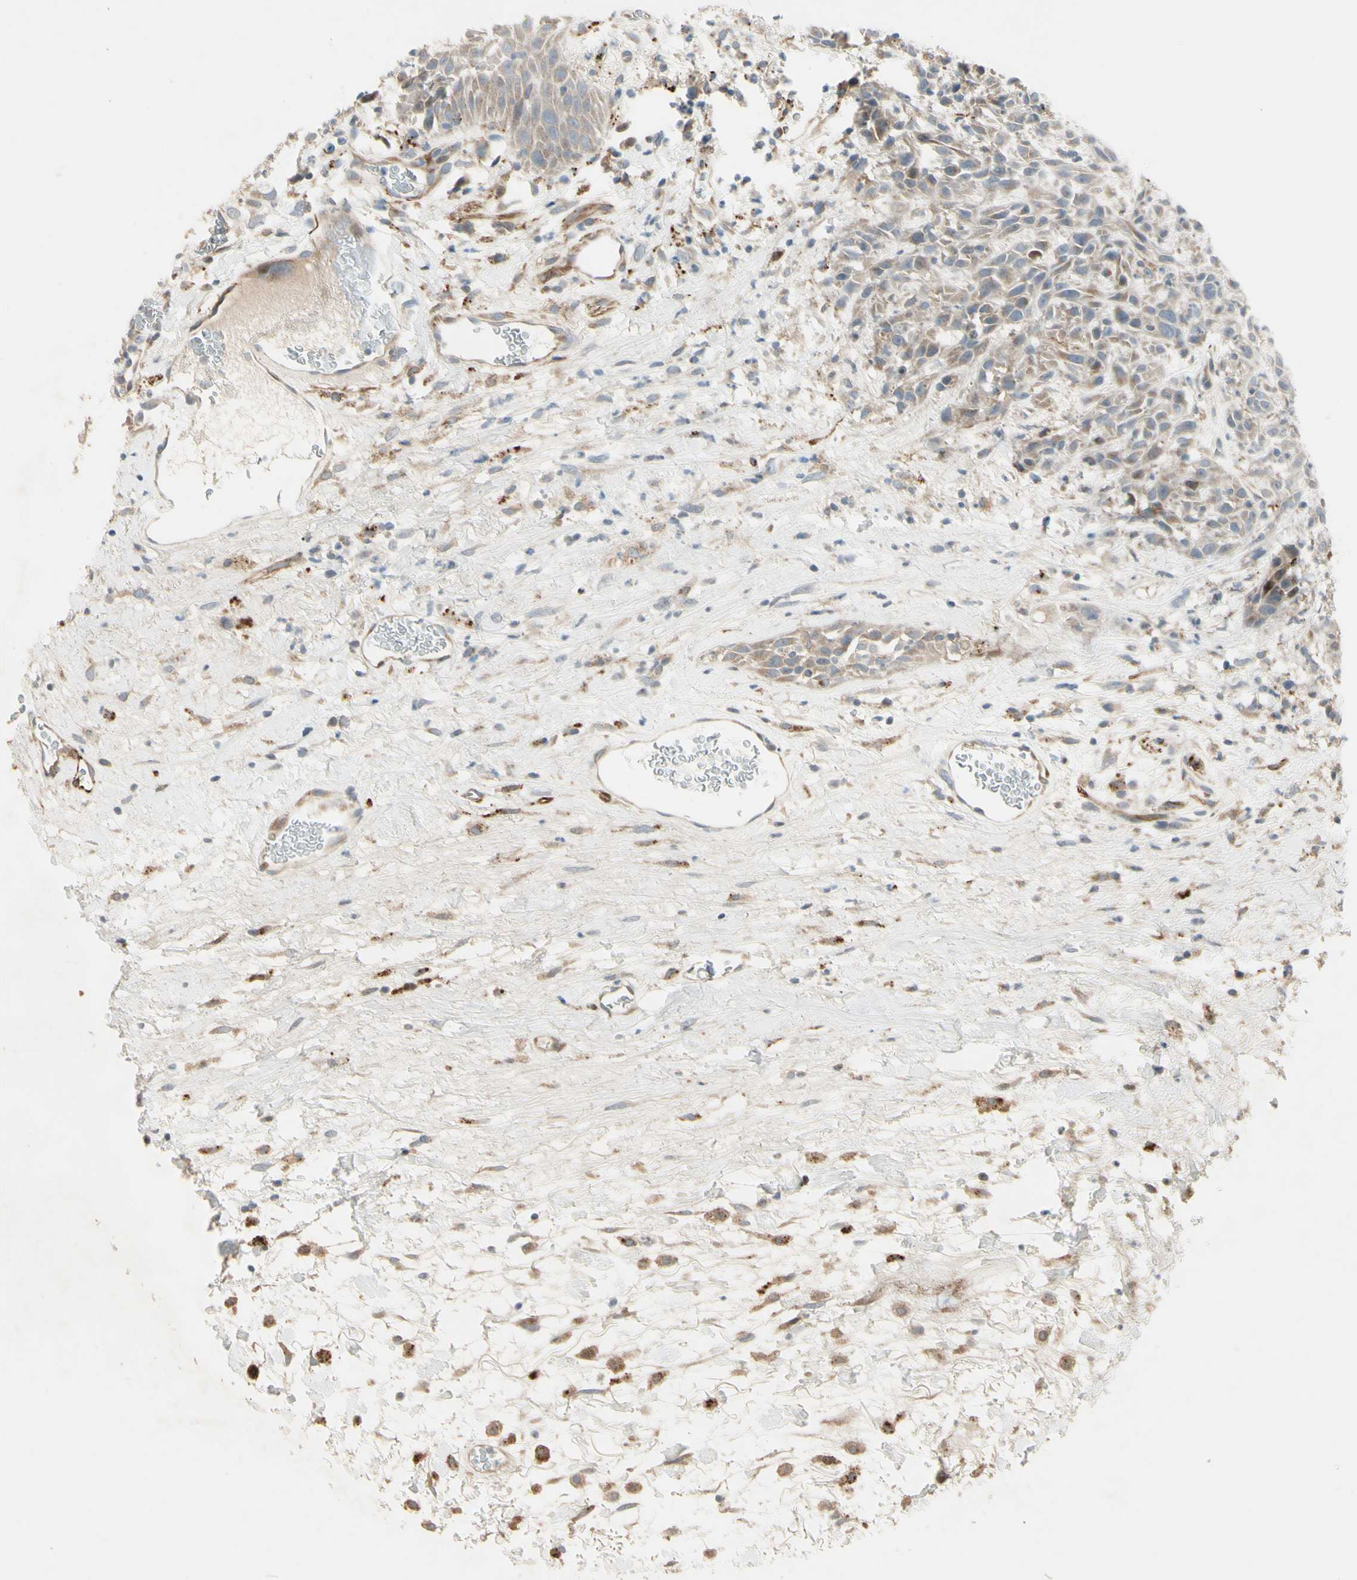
{"staining": {"intensity": "weak", "quantity": "25%-75%", "location": "cytoplasmic/membranous"}, "tissue": "head and neck cancer", "cell_type": "Tumor cells", "image_type": "cancer", "snomed": [{"axis": "morphology", "description": "Normal tissue, NOS"}, {"axis": "morphology", "description": "Squamous cell carcinoma, NOS"}, {"axis": "topography", "description": "Cartilage tissue"}, {"axis": "topography", "description": "Head-Neck"}], "caption": "Protein expression analysis of human squamous cell carcinoma (head and neck) reveals weak cytoplasmic/membranous expression in approximately 25%-75% of tumor cells.", "gene": "NDFIP1", "patient": {"sex": "male", "age": 62}}